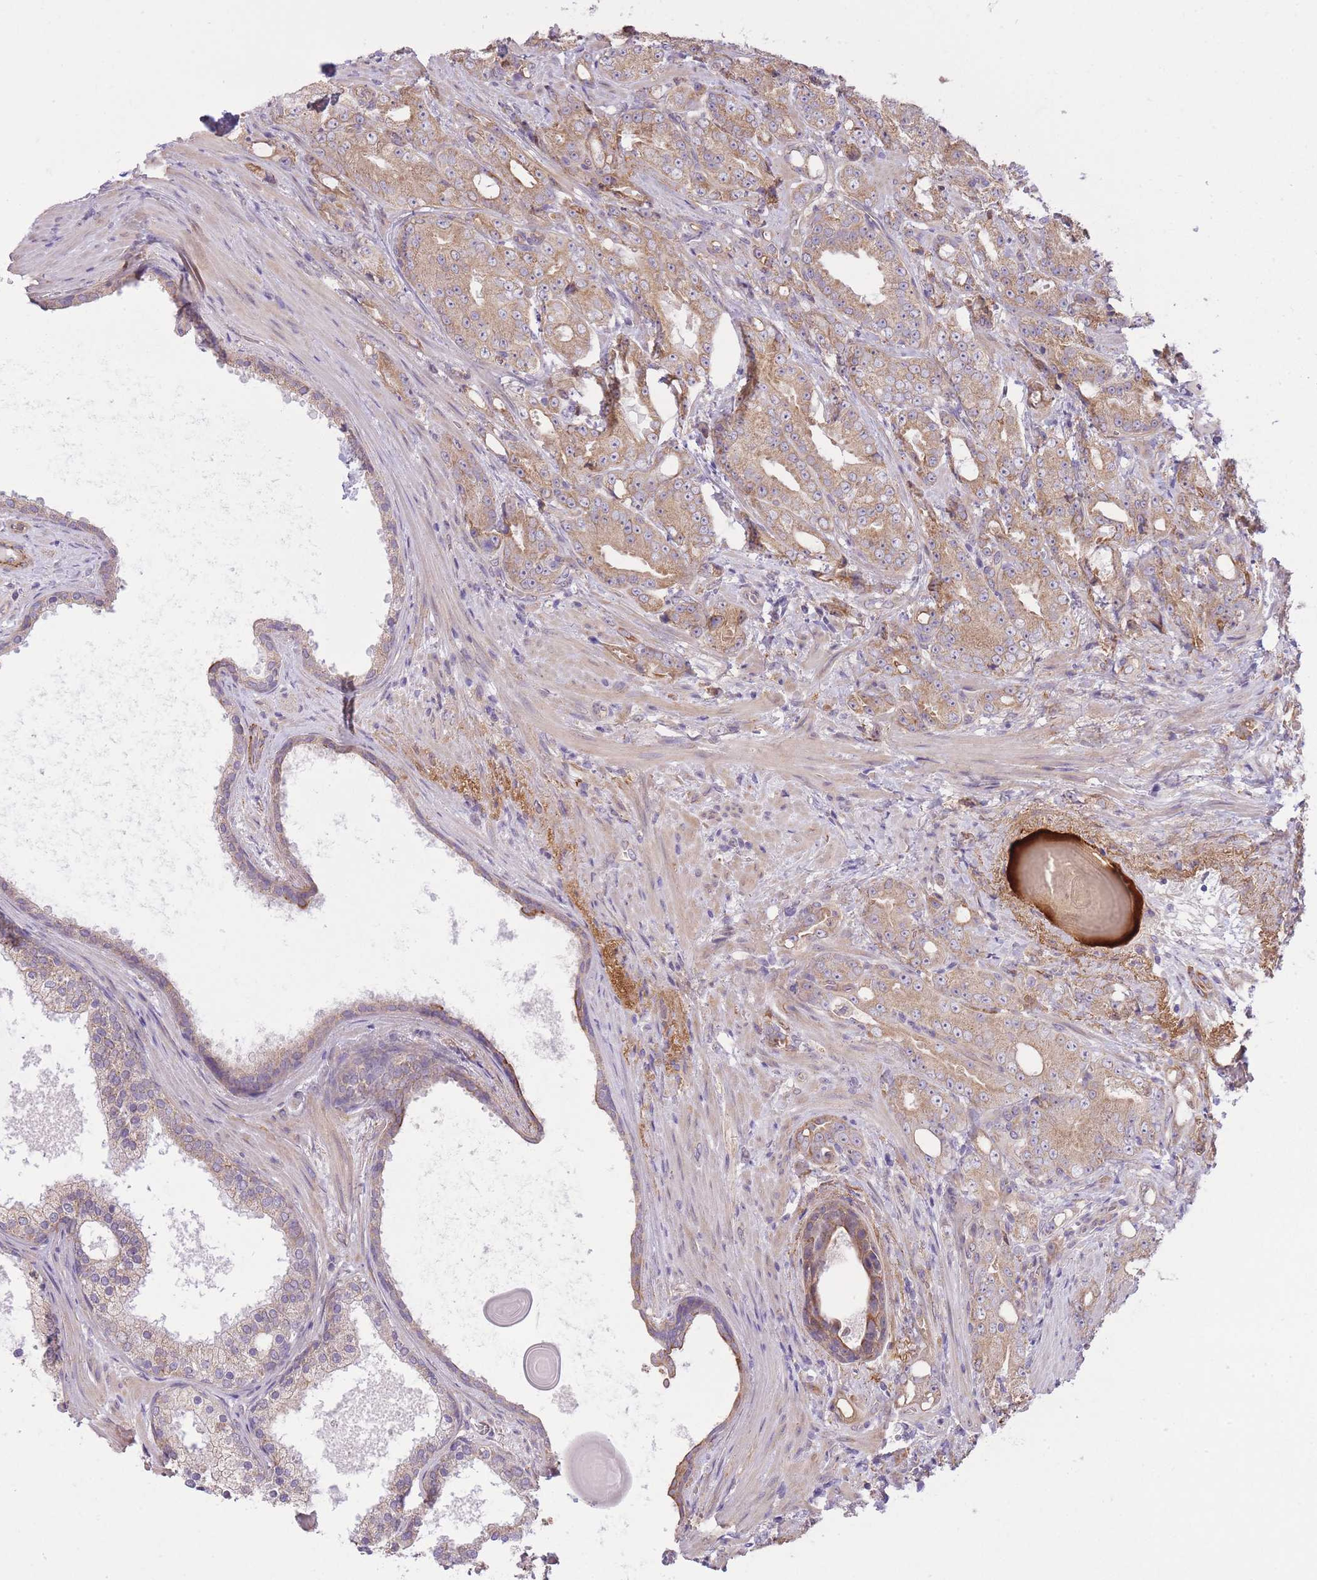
{"staining": {"intensity": "weak", "quantity": ">75%", "location": "cytoplasmic/membranous"}, "tissue": "prostate cancer", "cell_type": "Tumor cells", "image_type": "cancer", "snomed": [{"axis": "morphology", "description": "Adenocarcinoma, High grade"}, {"axis": "topography", "description": "Prostate"}], "caption": "Tumor cells exhibit weak cytoplasmic/membranous expression in approximately >75% of cells in prostate adenocarcinoma (high-grade).", "gene": "REV1", "patient": {"sex": "male", "age": 69}}